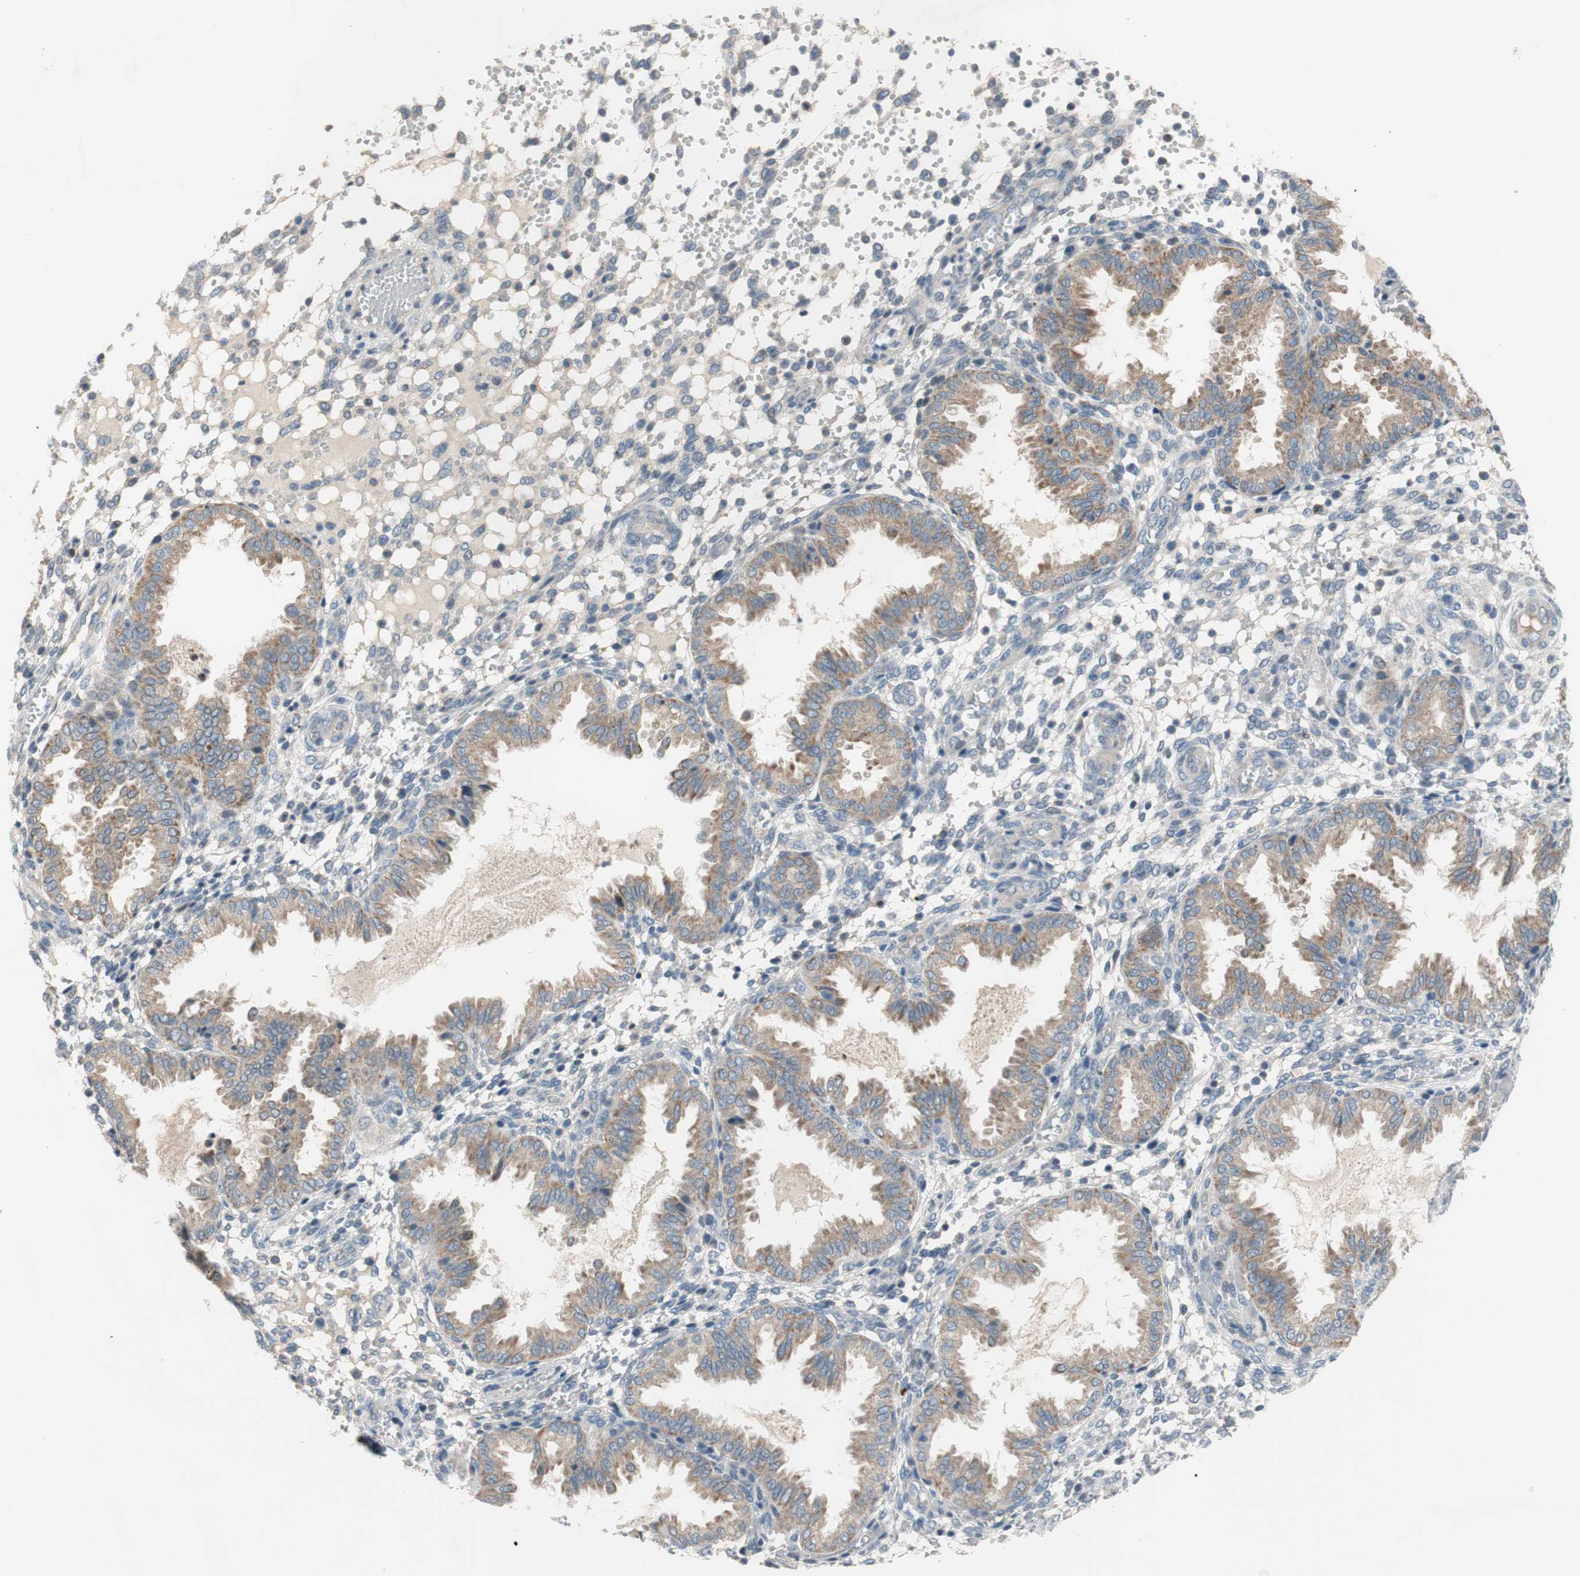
{"staining": {"intensity": "negative", "quantity": "none", "location": "none"}, "tissue": "endometrium", "cell_type": "Cells in endometrial stroma", "image_type": "normal", "snomed": [{"axis": "morphology", "description": "Normal tissue, NOS"}, {"axis": "topography", "description": "Endometrium"}], "caption": "Immunohistochemistry (IHC) photomicrograph of normal endometrium: endometrium stained with DAB (3,3'-diaminobenzidine) exhibits no significant protein positivity in cells in endometrial stroma. (Immunohistochemistry (IHC), brightfield microscopy, high magnification).", "gene": "TACR3", "patient": {"sex": "female", "age": 33}}